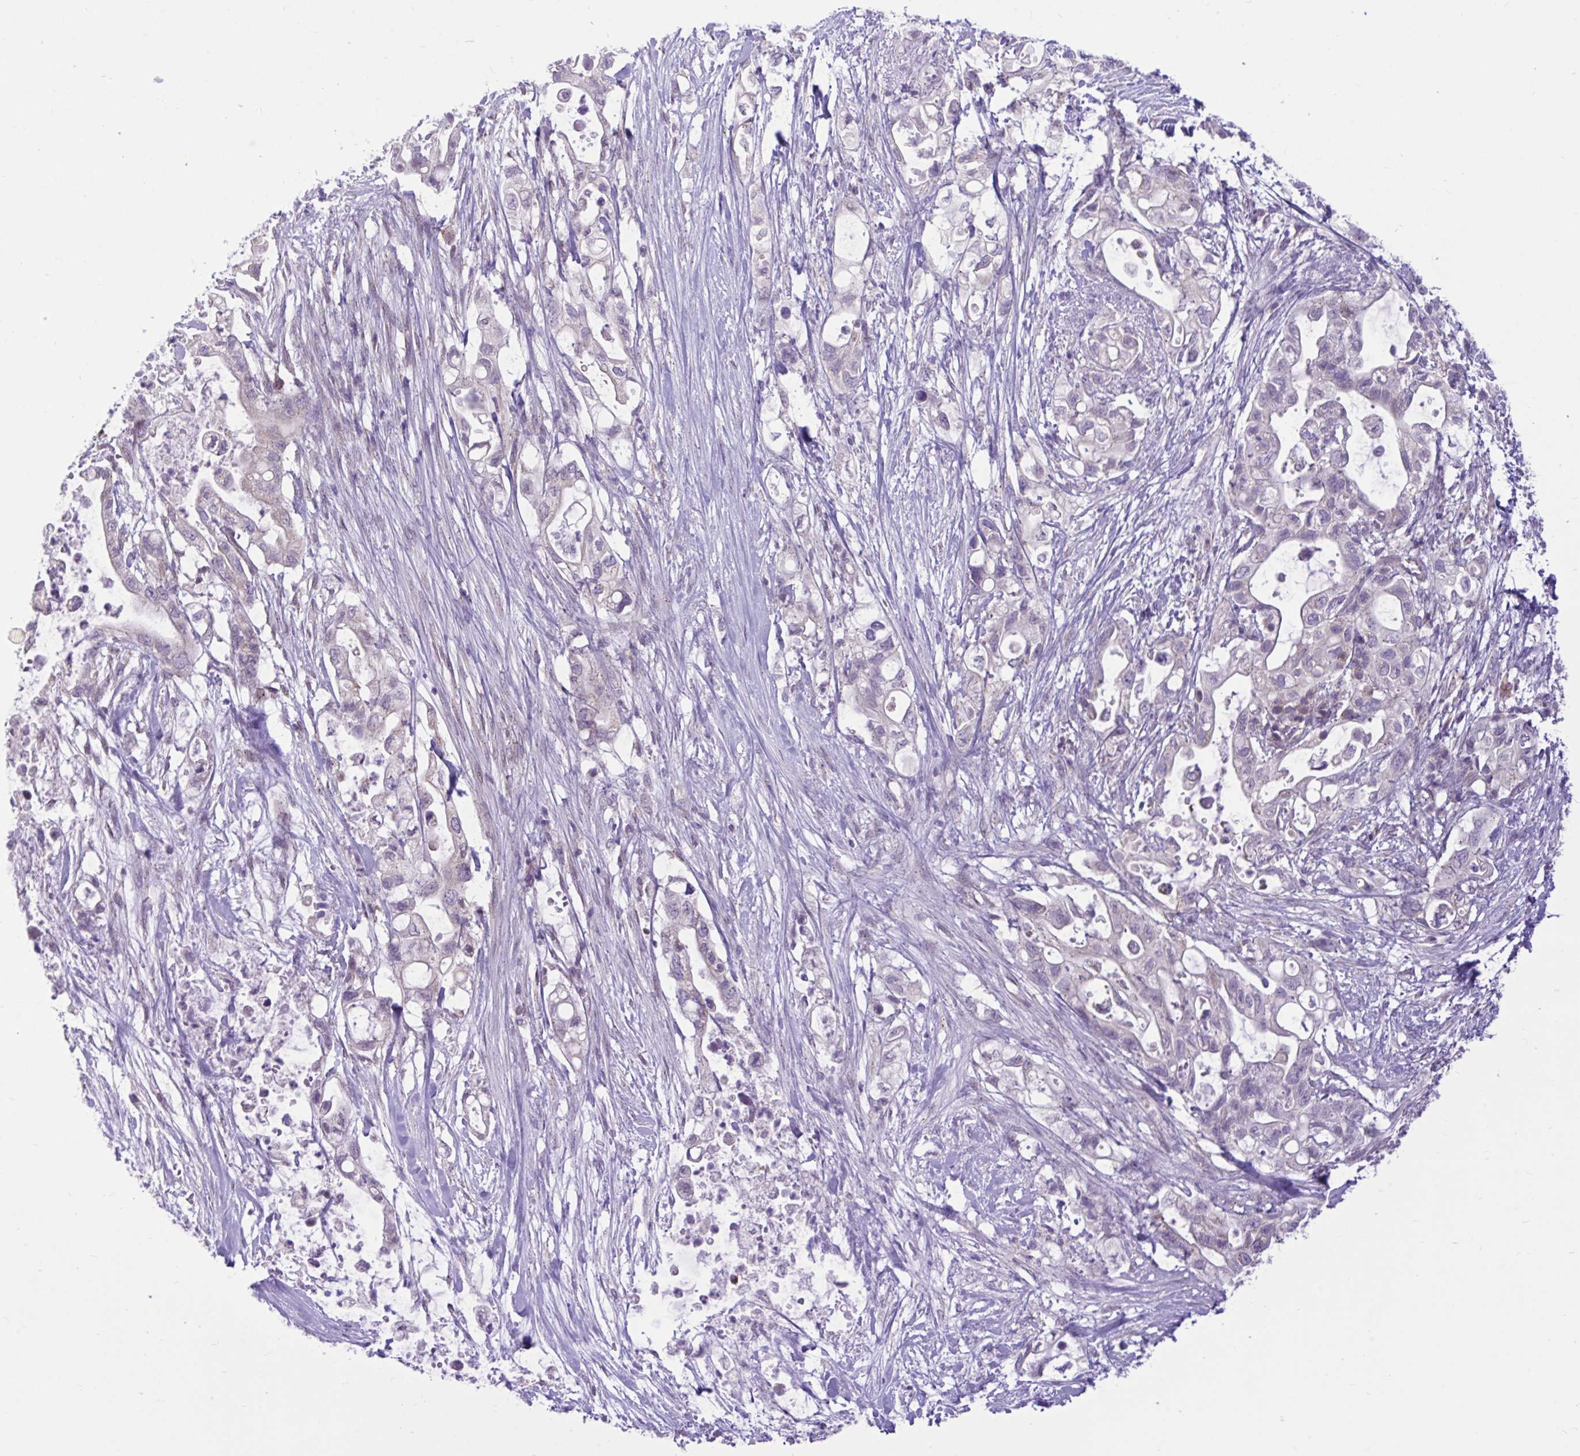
{"staining": {"intensity": "negative", "quantity": "none", "location": "none"}, "tissue": "pancreatic cancer", "cell_type": "Tumor cells", "image_type": "cancer", "snomed": [{"axis": "morphology", "description": "Adenocarcinoma, NOS"}, {"axis": "topography", "description": "Pancreas"}], "caption": "Adenocarcinoma (pancreatic) was stained to show a protein in brown. There is no significant positivity in tumor cells.", "gene": "CEACAM18", "patient": {"sex": "female", "age": 72}}